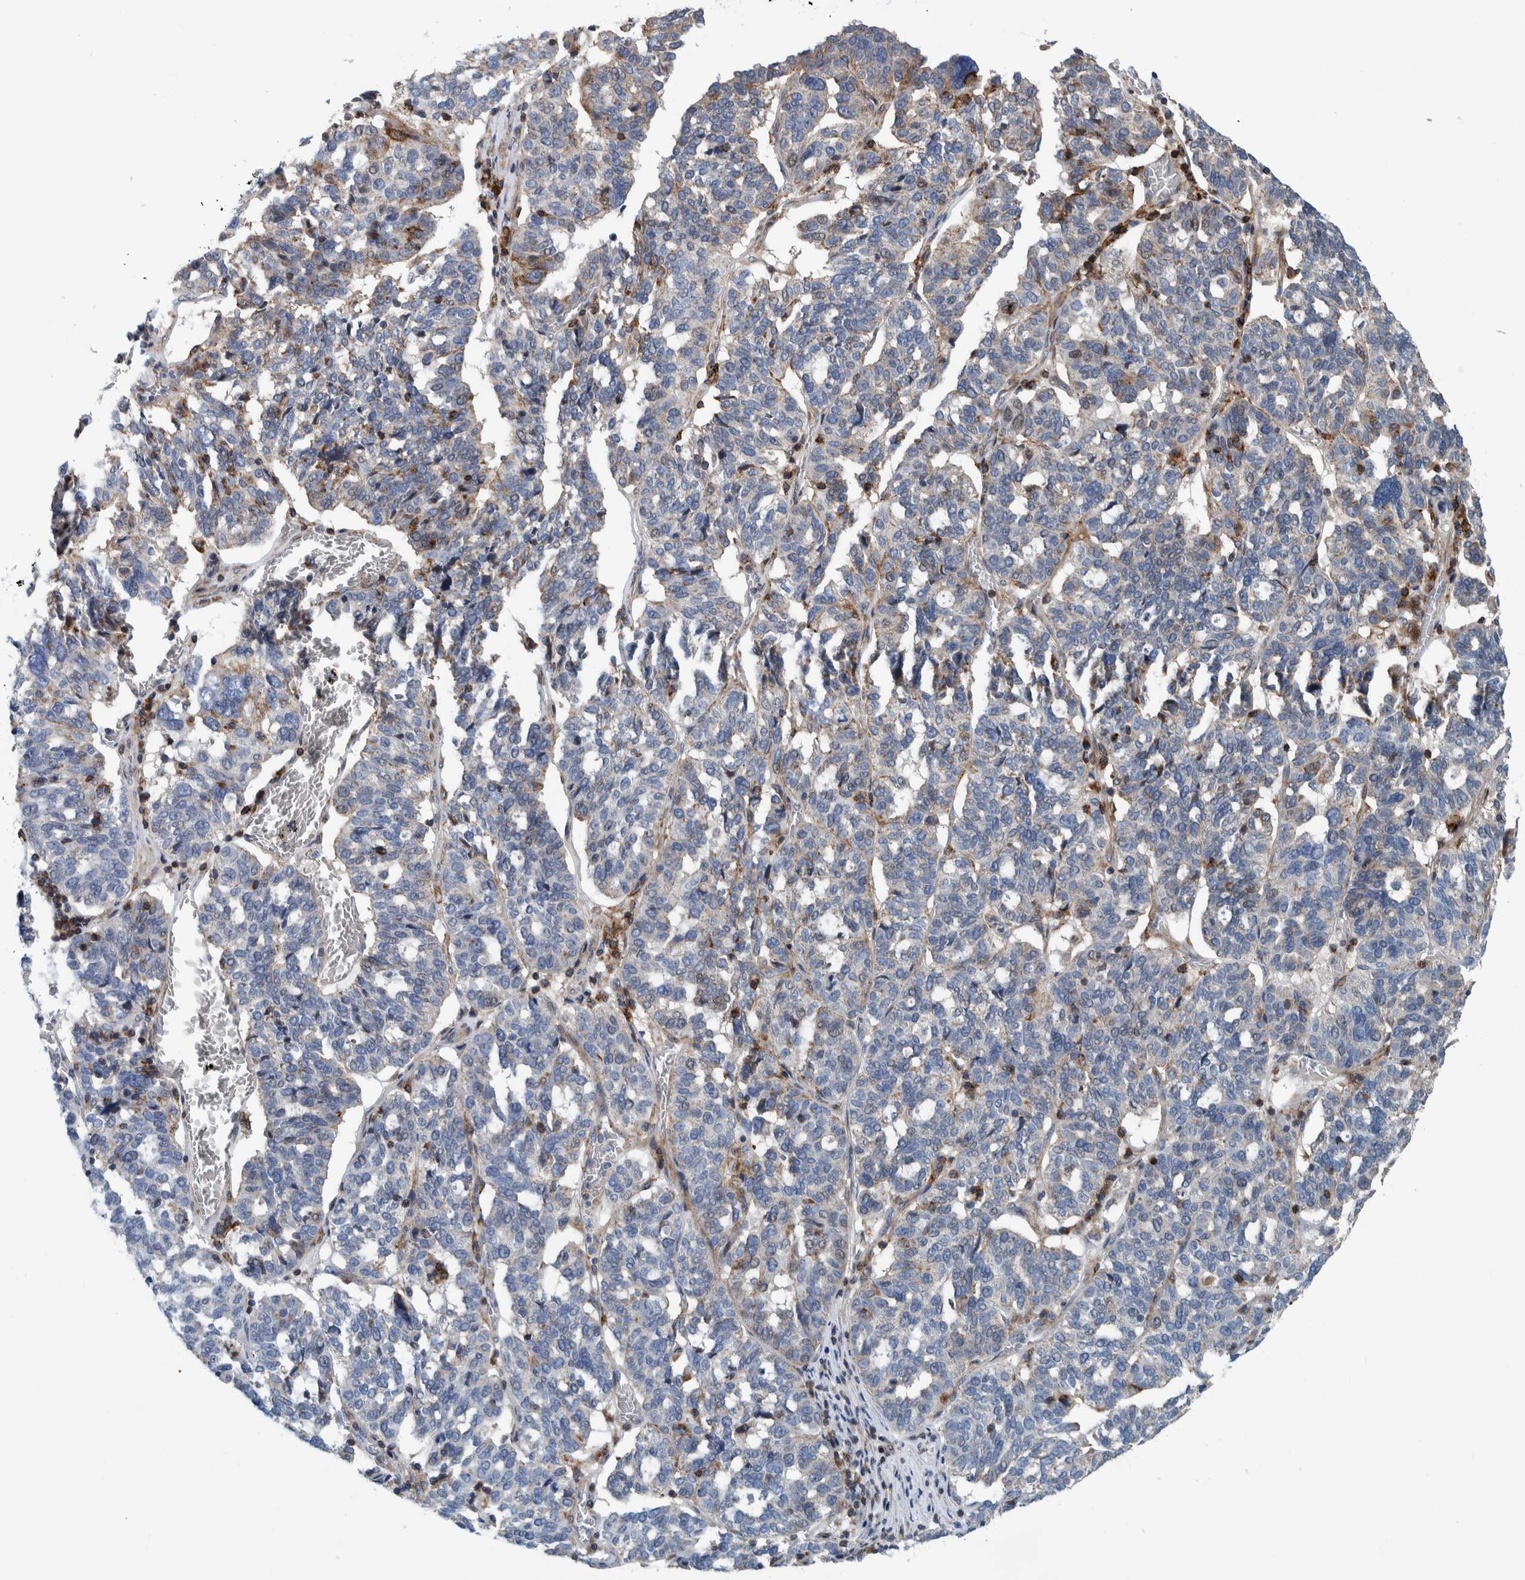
{"staining": {"intensity": "weak", "quantity": "<25%", "location": "cytoplasmic/membranous"}, "tissue": "ovarian cancer", "cell_type": "Tumor cells", "image_type": "cancer", "snomed": [{"axis": "morphology", "description": "Cystadenocarcinoma, serous, NOS"}, {"axis": "topography", "description": "Ovary"}], "caption": "The histopathology image exhibits no significant expression in tumor cells of ovarian cancer (serous cystadenocarcinoma). Nuclei are stained in blue.", "gene": "MKS1", "patient": {"sex": "female", "age": 59}}